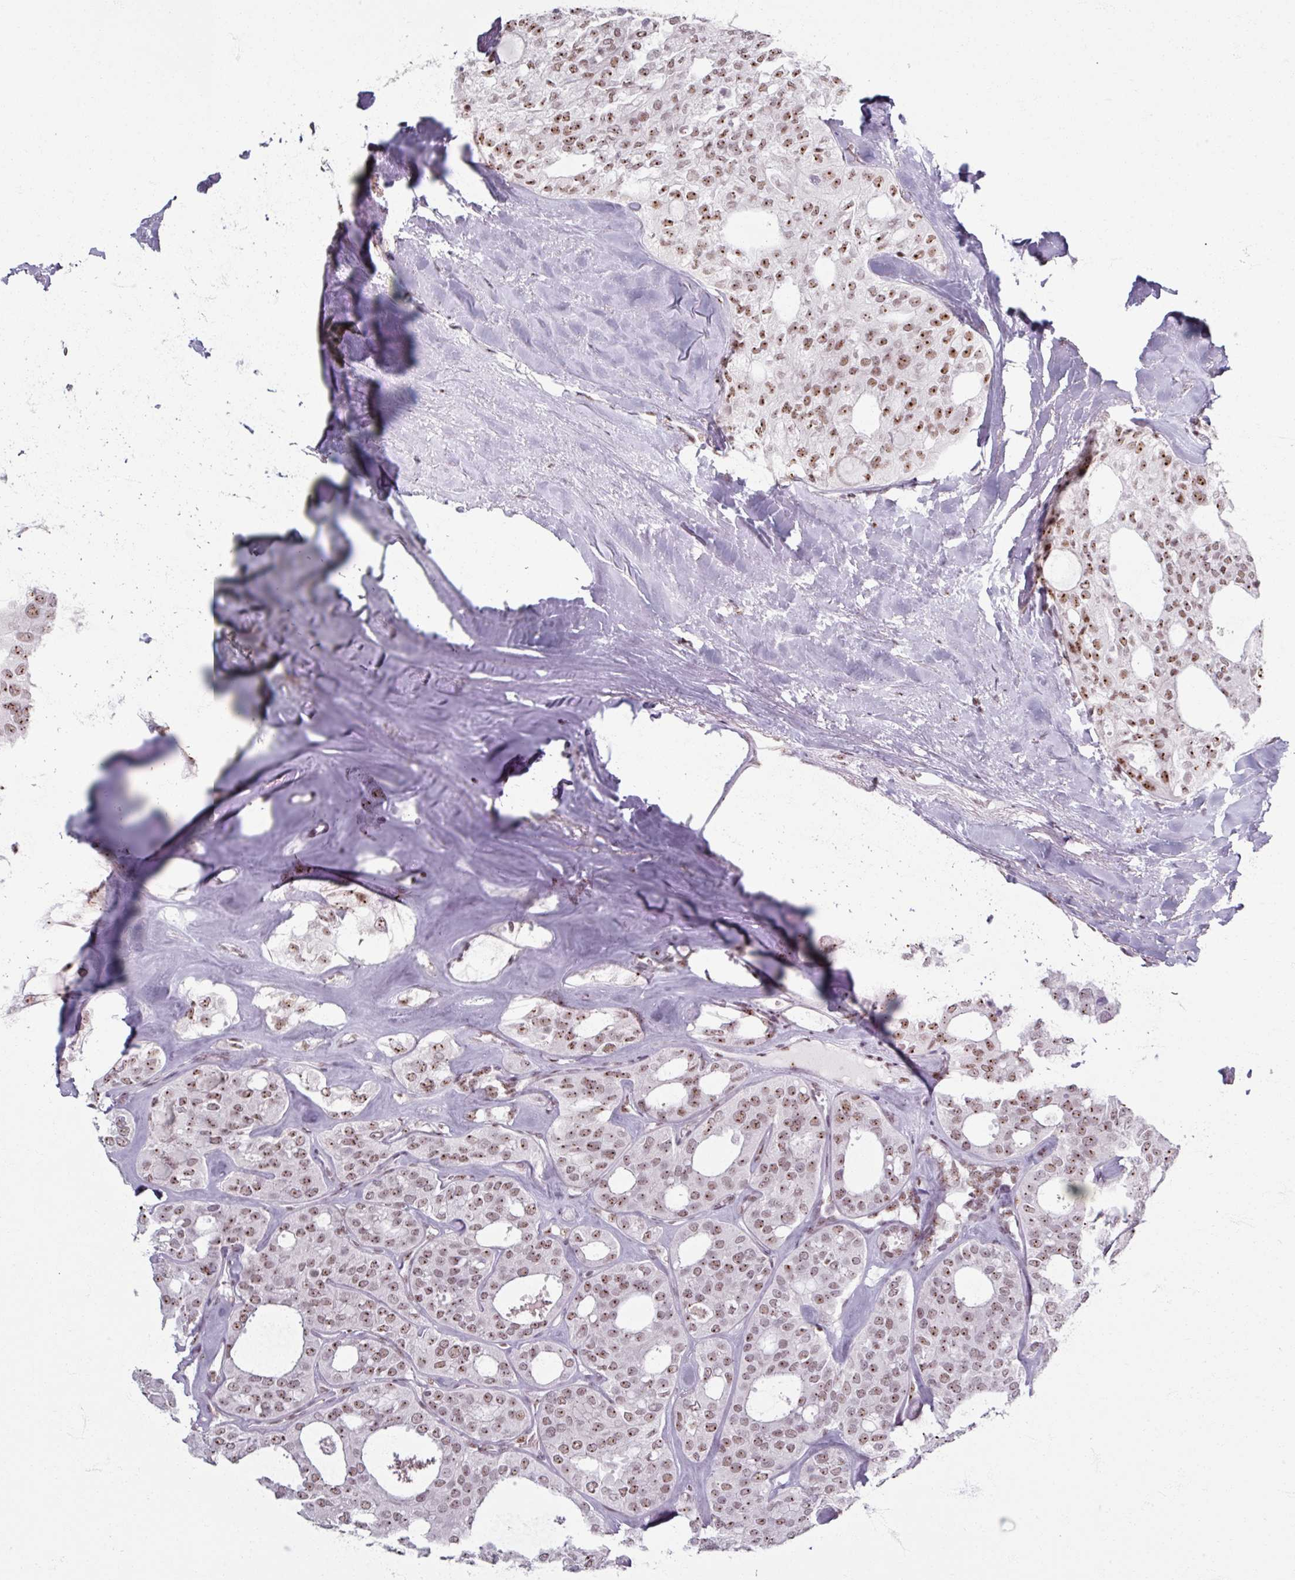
{"staining": {"intensity": "moderate", "quantity": ">75%", "location": "nuclear"}, "tissue": "thyroid cancer", "cell_type": "Tumor cells", "image_type": "cancer", "snomed": [{"axis": "morphology", "description": "Follicular adenoma carcinoma, NOS"}, {"axis": "topography", "description": "Thyroid gland"}], "caption": "Thyroid follicular adenoma carcinoma was stained to show a protein in brown. There is medium levels of moderate nuclear expression in approximately >75% of tumor cells.", "gene": "ADAR", "patient": {"sex": "male", "age": 75}}